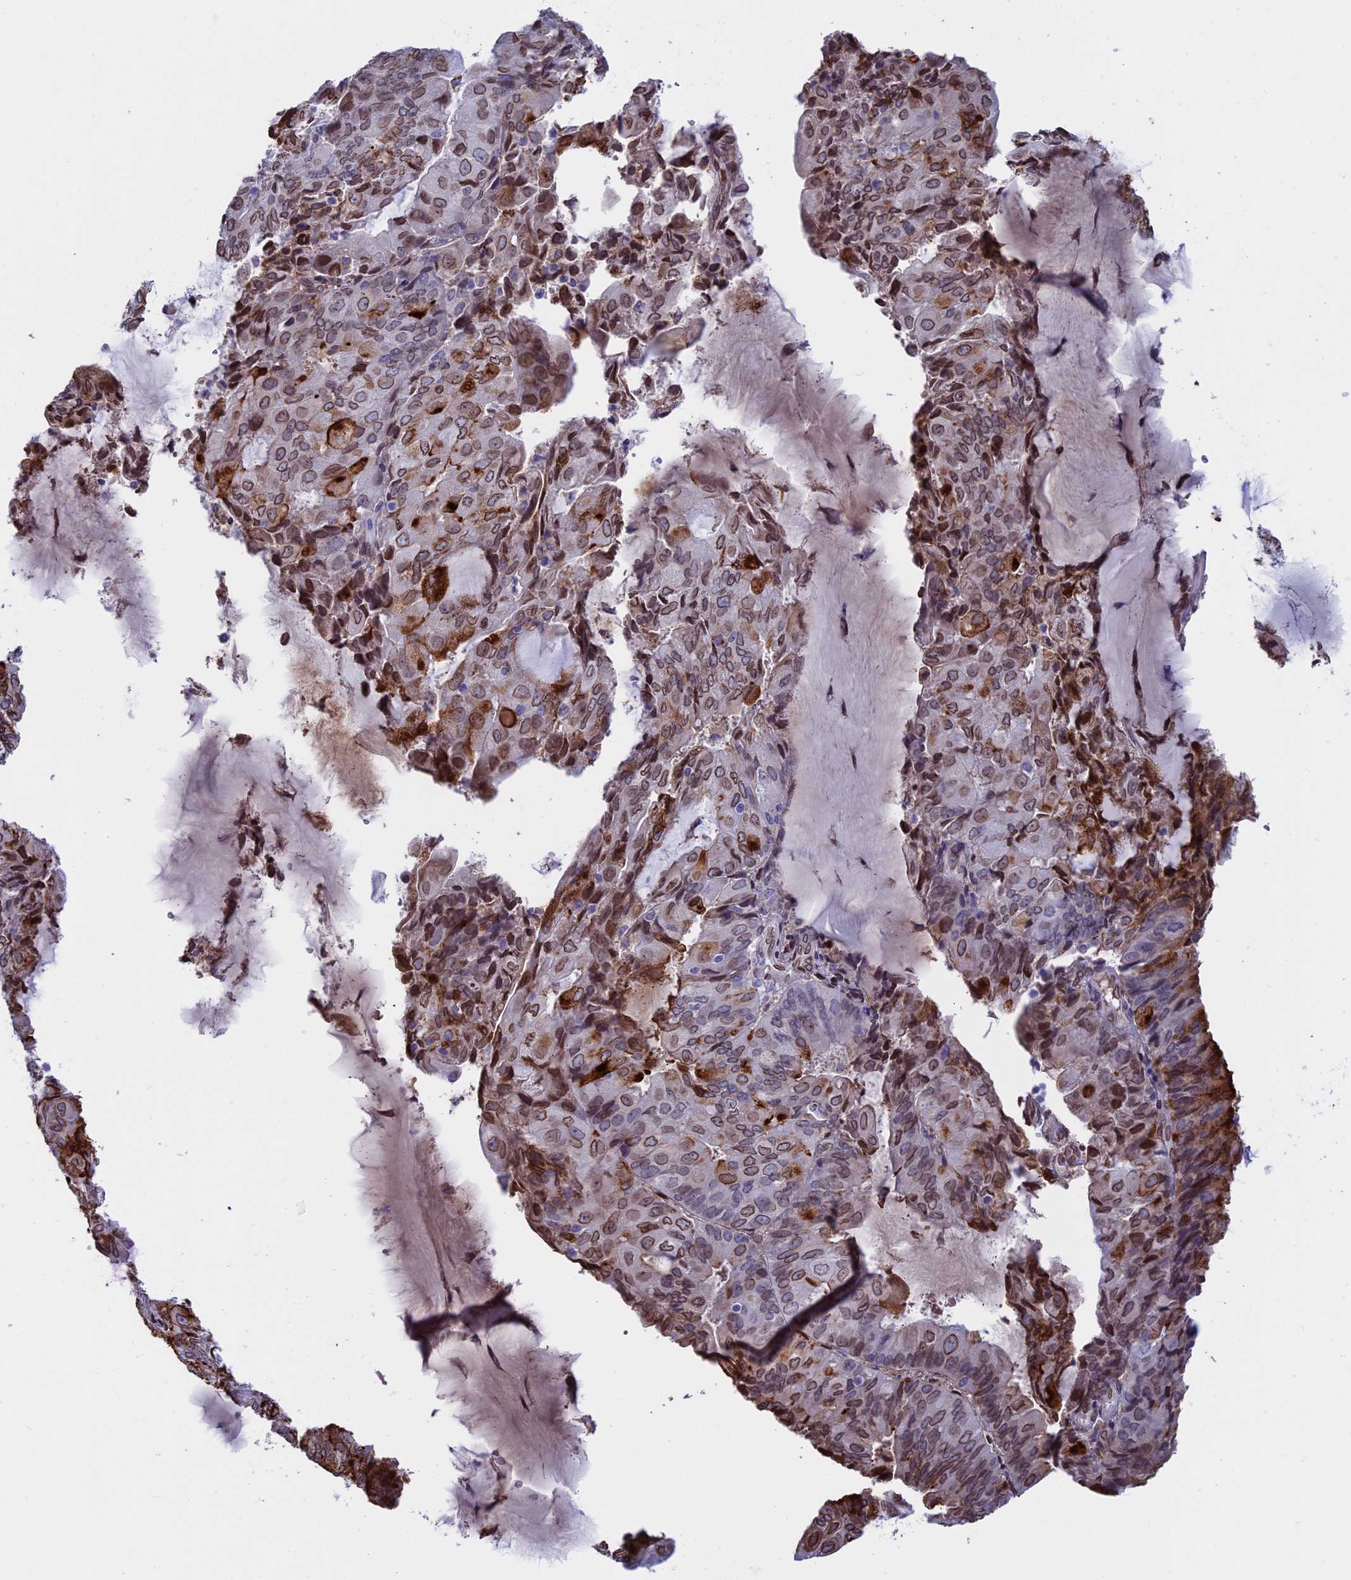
{"staining": {"intensity": "moderate", "quantity": ">75%", "location": "cytoplasmic/membranous,nuclear"}, "tissue": "endometrial cancer", "cell_type": "Tumor cells", "image_type": "cancer", "snomed": [{"axis": "morphology", "description": "Adenocarcinoma, NOS"}, {"axis": "topography", "description": "Endometrium"}], "caption": "Adenocarcinoma (endometrial) stained for a protein demonstrates moderate cytoplasmic/membranous and nuclear positivity in tumor cells.", "gene": "TMPRSS7", "patient": {"sex": "female", "age": 81}}